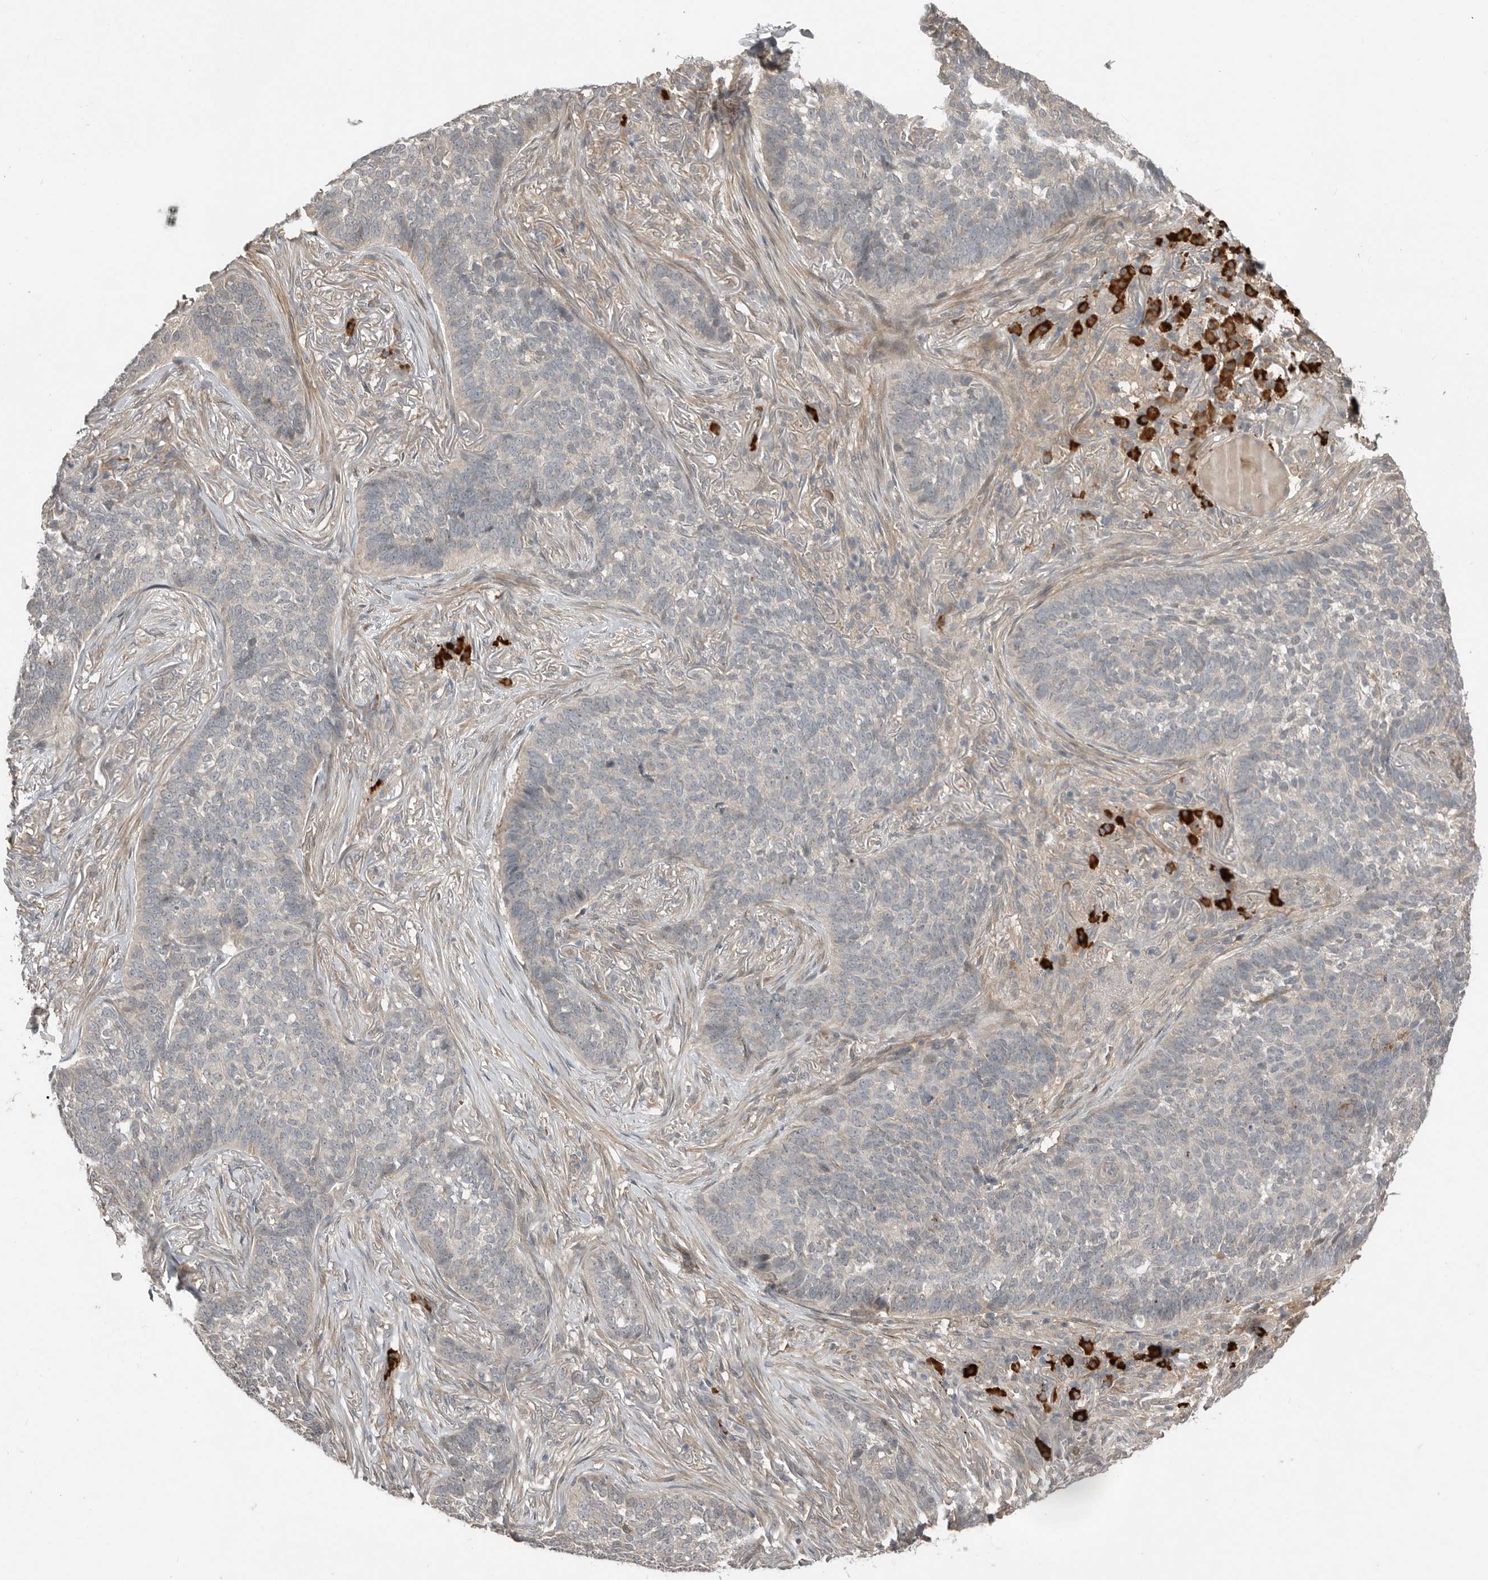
{"staining": {"intensity": "negative", "quantity": "none", "location": "none"}, "tissue": "skin cancer", "cell_type": "Tumor cells", "image_type": "cancer", "snomed": [{"axis": "morphology", "description": "Basal cell carcinoma"}, {"axis": "topography", "description": "Skin"}], "caption": "This photomicrograph is of skin cancer (basal cell carcinoma) stained with immunohistochemistry (IHC) to label a protein in brown with the nuclei are counter-stained blue. There is no expression in tumor cells.", "gene": "TEAD3", "patient": {"sex": "male", "age": 85}}